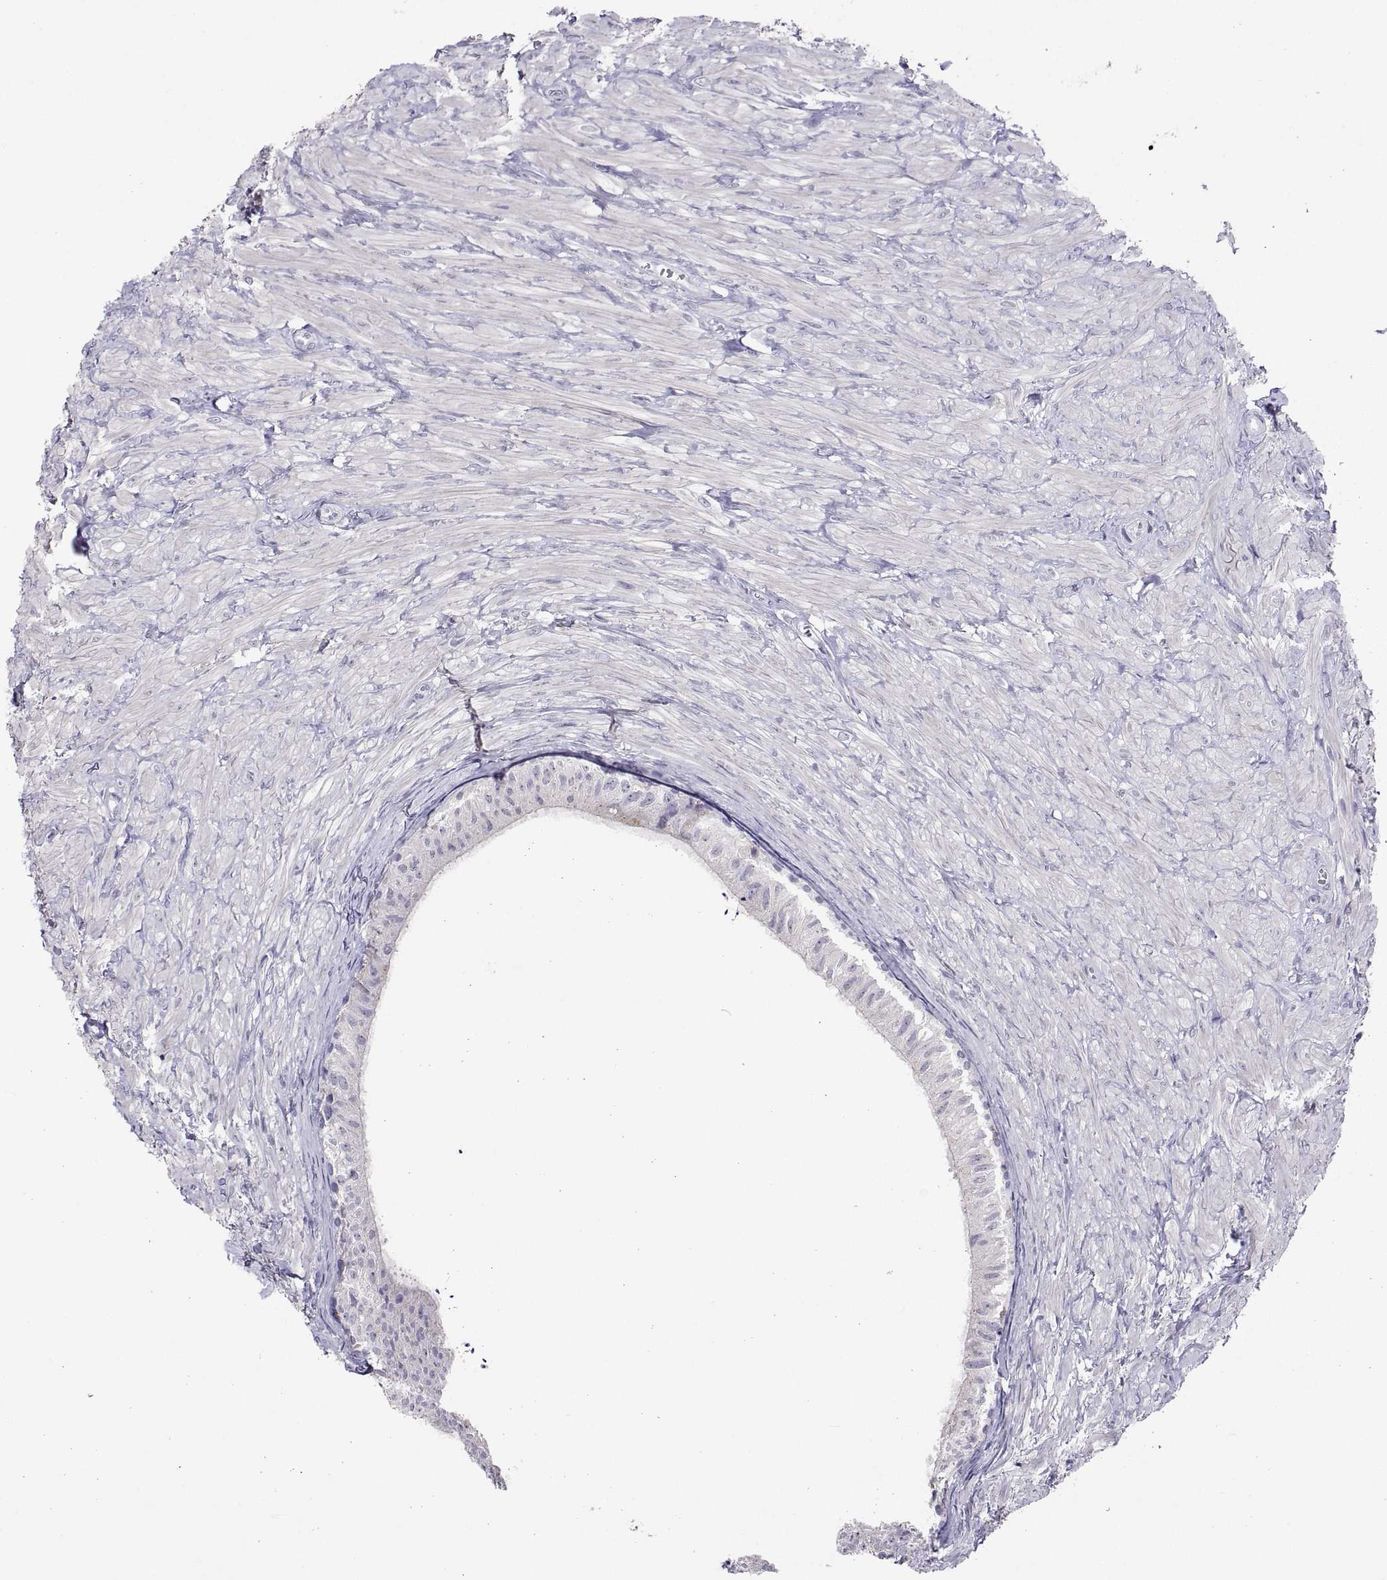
{"staining": {"intensity": "negative", "quantity": "none", "location": "none"}, "tissue": "epididymis", "cell_type": "Glandular cells", "image_type": "normal", "snomed": [{"axis": "morphology", "description": "Normal tissue, NOS"}, {"axis": "topography", "description": "Epididymis"}], "caption": "Glandular cells are negative for brown protein staining in benign epididymis. (Brightfield microscopy of DAB immunohistochemistry (IHC) at high magnification).", "gene": "MS4A1", "patient": {"sex": "male", "age": 32}}